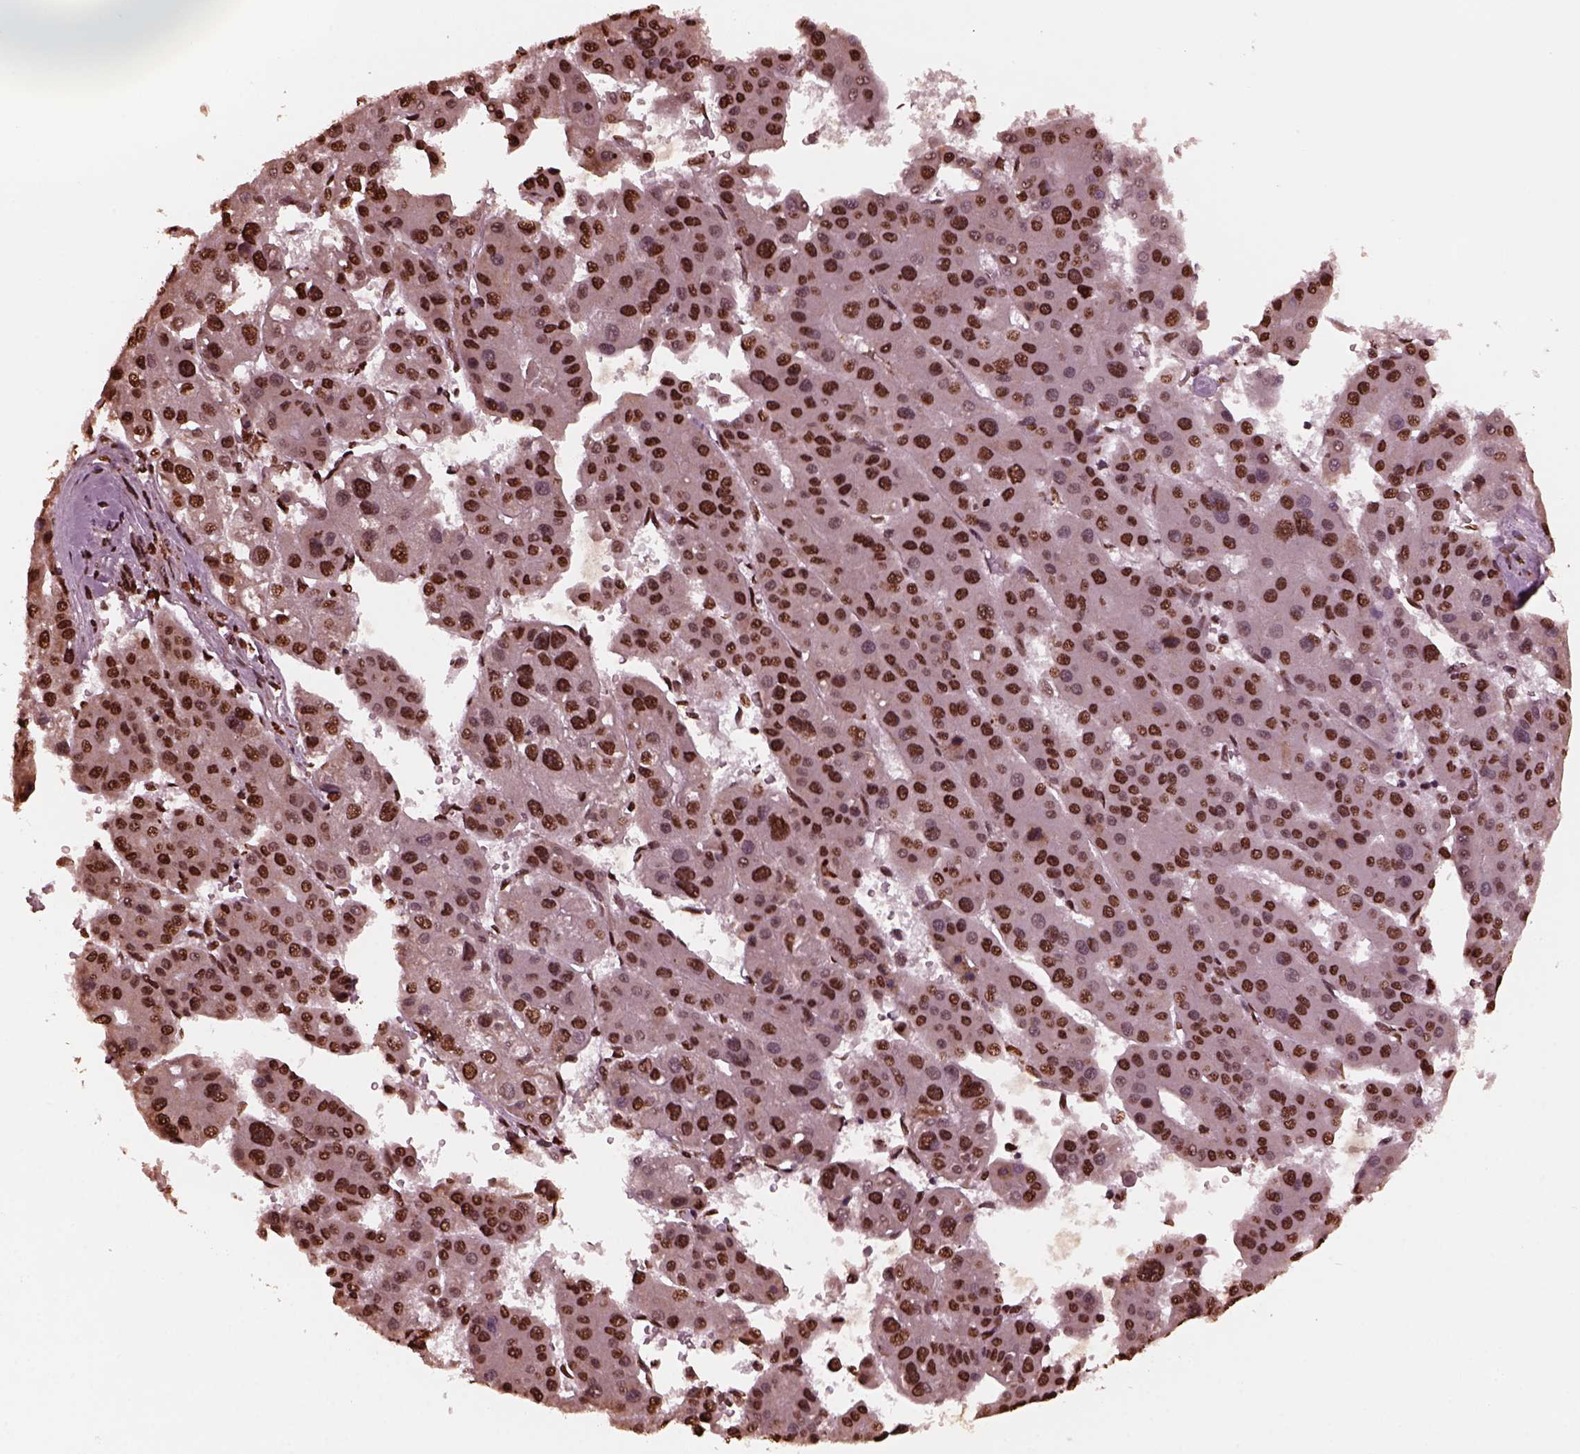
{"staining": {"intensity": "strong", "quantity": ">75%", "location": "nuclear"}, "tissue": "liver cancer", "cell_type": "Tumor cells", "image_type": "cancer", "snomed": [{"axis": "morphology", "description": "Carcinoma, Hepatocellular, NOS"}, {"axis": "topography", "description": "Liver"}], "caption": "Immunohistochemical staining of human hepatocellular carcinoma (liver) exhibits high levels of strong nuclear protein staining in about >75% of tumor cells.", "gene": "NSD1", "patient": {"sex": "male", "age": 73}}